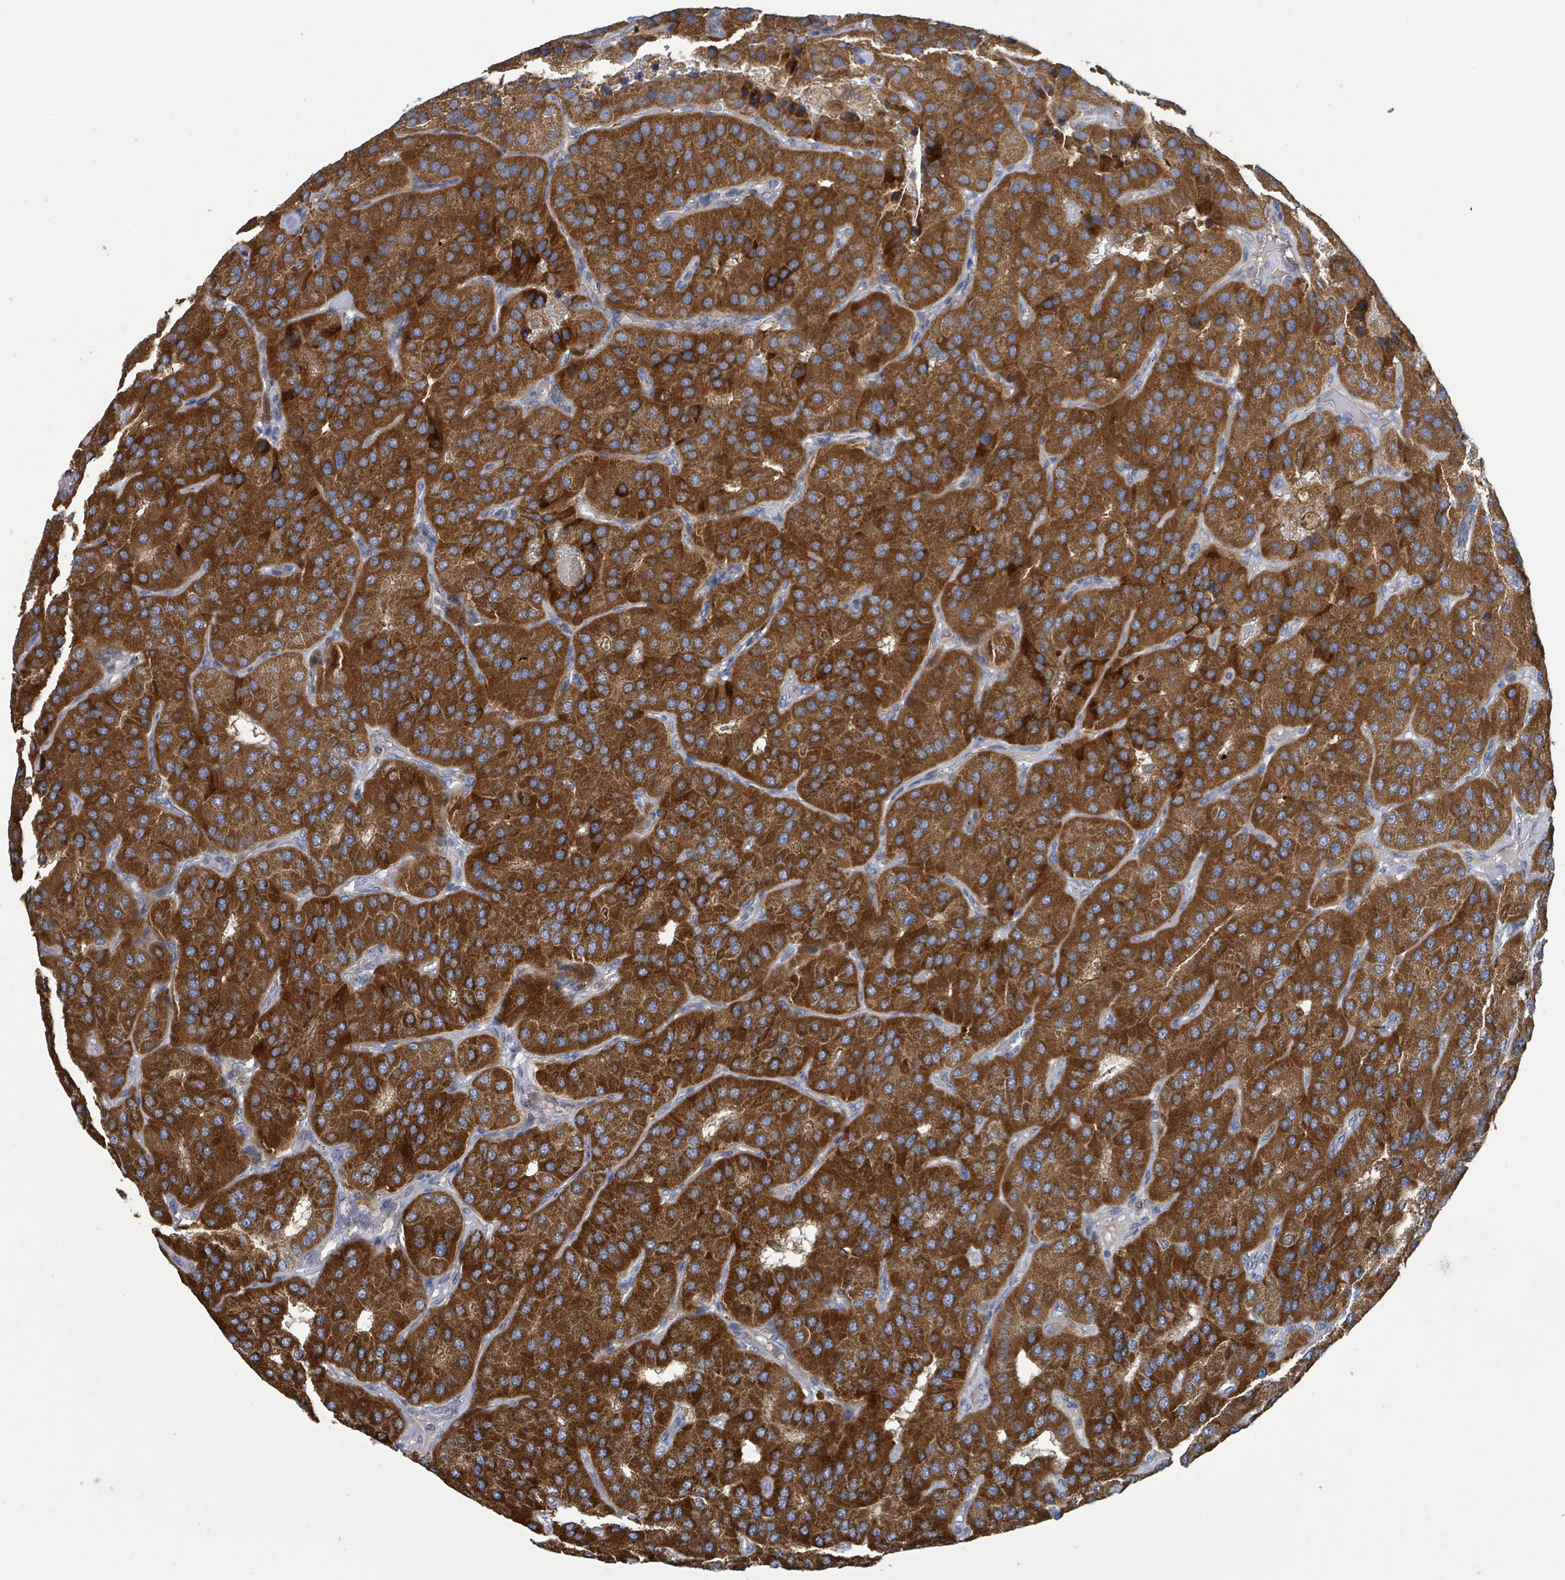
{"staining": {"intensity": "strong", "quantity": ">75%", "location": "cytoplasmic/membranous"}, "tissue": "parathyroid gland", "cell_type": "Glandular cells", "image_type": "normal", "snomed": [{"axis": "morphology", "description": "Normal tissue, NOS"}, {"axis": "morphology", "description": "Adenoma, NOS"}, {"axis": "topography", "description": "Parathyroid gland"}], "caption": "This micrograph demonstrates IHC staining of unremarkable human parathyroid gland, with high strong cytoplasmic/membranous expression in about >75% of glandular cells.", "gene": "PLAAT1", "patient": {"sex": "female", "age": 86}}